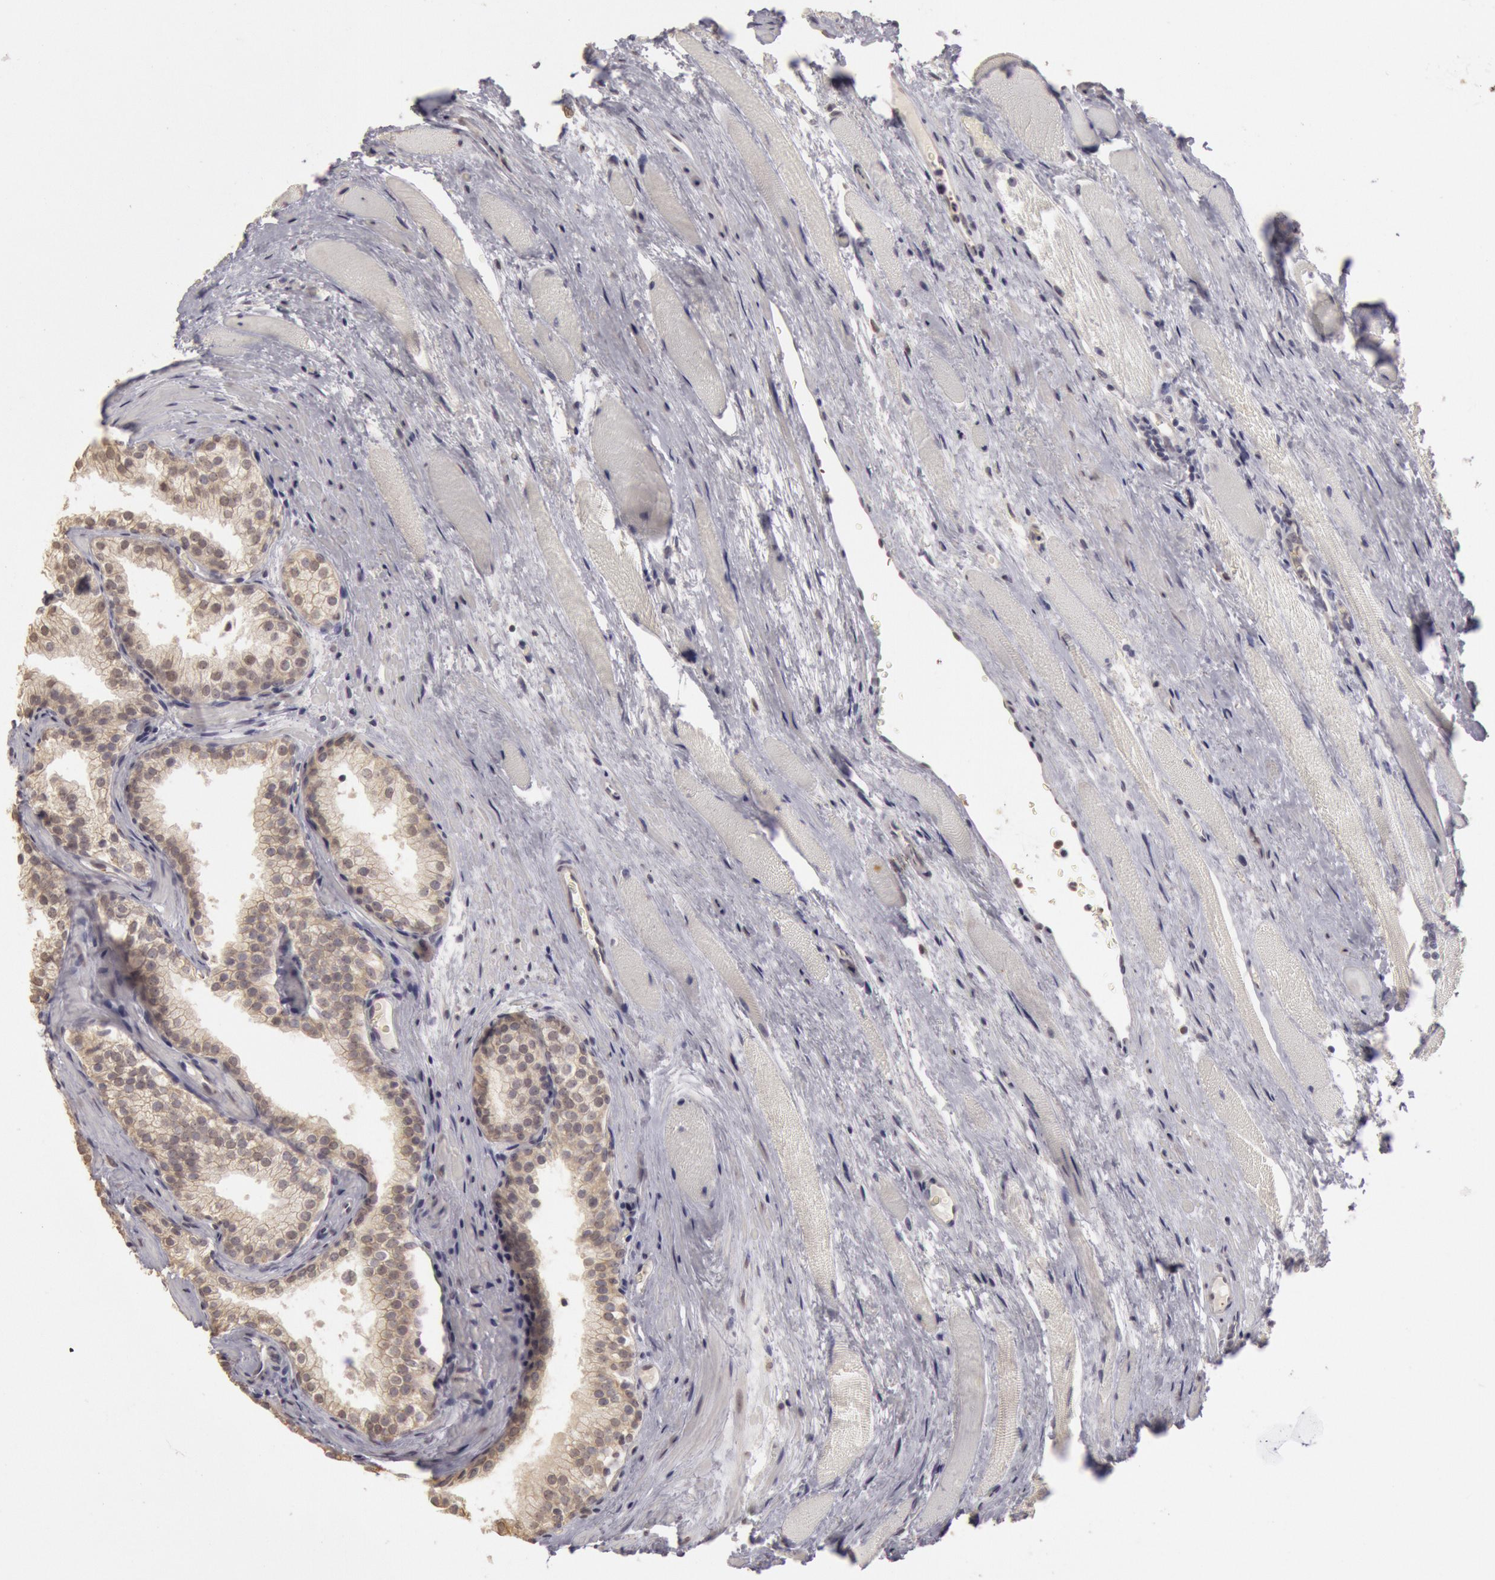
{"staining": {"intensity": "negative", "quantity": "none", "location": "none"}, "tissue": "prostate cancer", "cell_type": "Tumor cells", "image_type": "cancer", "snomed": [{"axis": "morphology", "description": "Adenocarcinoma, Medium grade"}, {"axis": "topography", "description": "Prostate"}], "caption": "An IHC micrograph of prostate cancer (adenocarcinoma (medium-grade)) is shown. There is no staining in tumor cells of prostate cancer (adenocarcinoma (medium-grade)).", "gene": "RIMBP3C", "patient": {"sex": "male", "age": 72}}